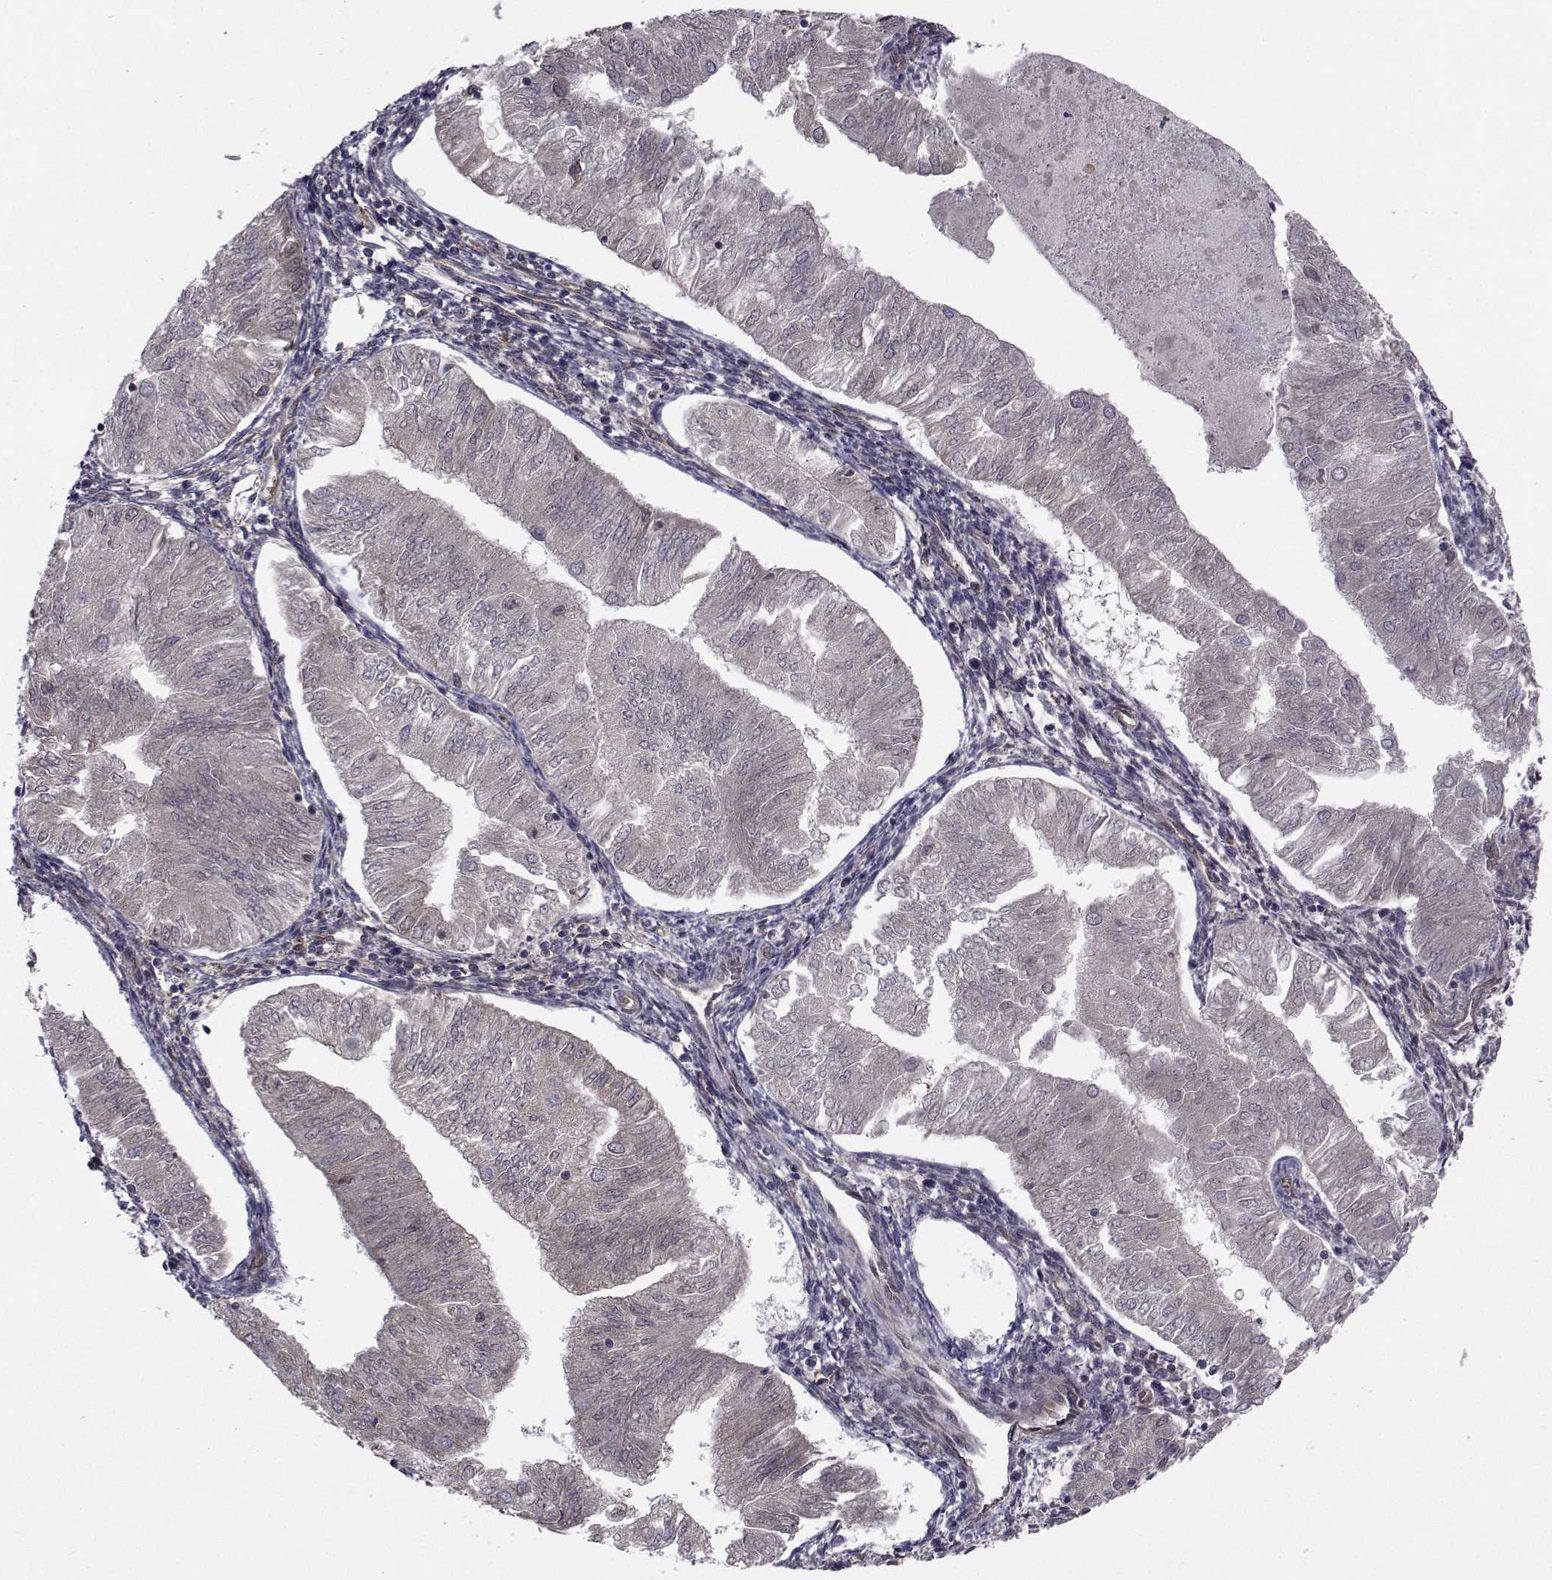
{"staining": {"intensity": "negative", "quantity": "none", "location": "none"}, "tissue": "endometrial cancer", "cell_type": "Tumor cells", "image_type": "cancer", "snomed": [{"axis": "morphology", "description": "Adenocarcinoma, NOS"}, {"axis": "topography", "description": "Endometrium"}], "caption": "IHC micrograph of neoplastic tissue: human adenocarcinoma (endometrial) stained with DAB (3,3'-diaminobenzidine) reveals no significant protein positivity in tumor cells.", "gene": "TRIP10", "patient": {"sex": "female", "age": 53}}